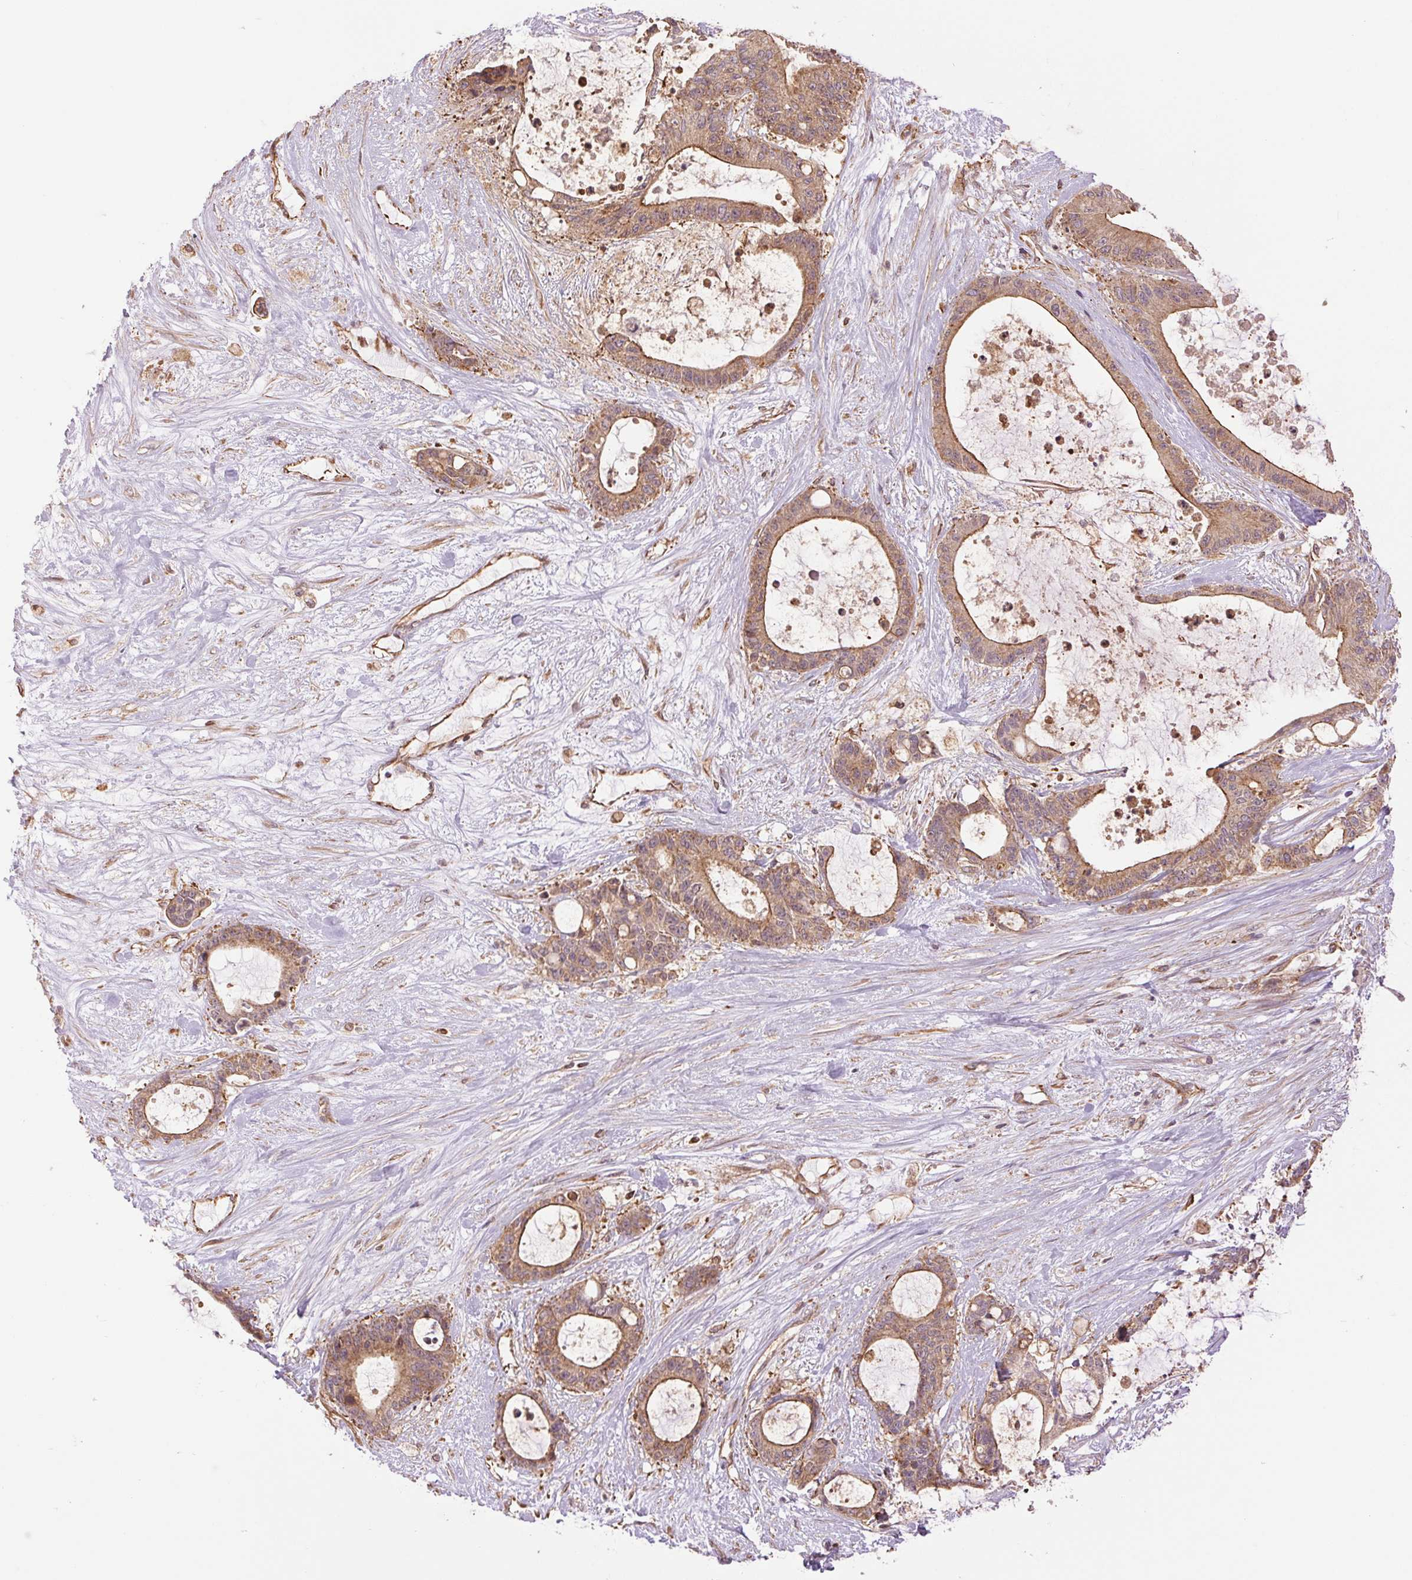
{"staining": {"intensity": "moderate", "quantity": ">75%", "location": "cytoplasmic/membranous"}, "tissue": "liver cancer", "cell_type": "Tumor cells", "image_type": "cancer", "snomed": [{"axis": "morphology", "description": "Normal tissue, NOS"}, {"axis": "morphology", "description": "Cholangiocarcinoma"}, {"axis": "topography", "description": "Liver"}, {"axis": "topography", "description": "Peripheral nerve tissue"}], "caption": "Cholangiocarcinoma (liver) stained for a protein (brown) exhibits moderate cytoplasmic/membranous positive staining in about >75% of tumor cells.", "gene": "STARD7", "patient": {"sex": "female", "age": 73}}